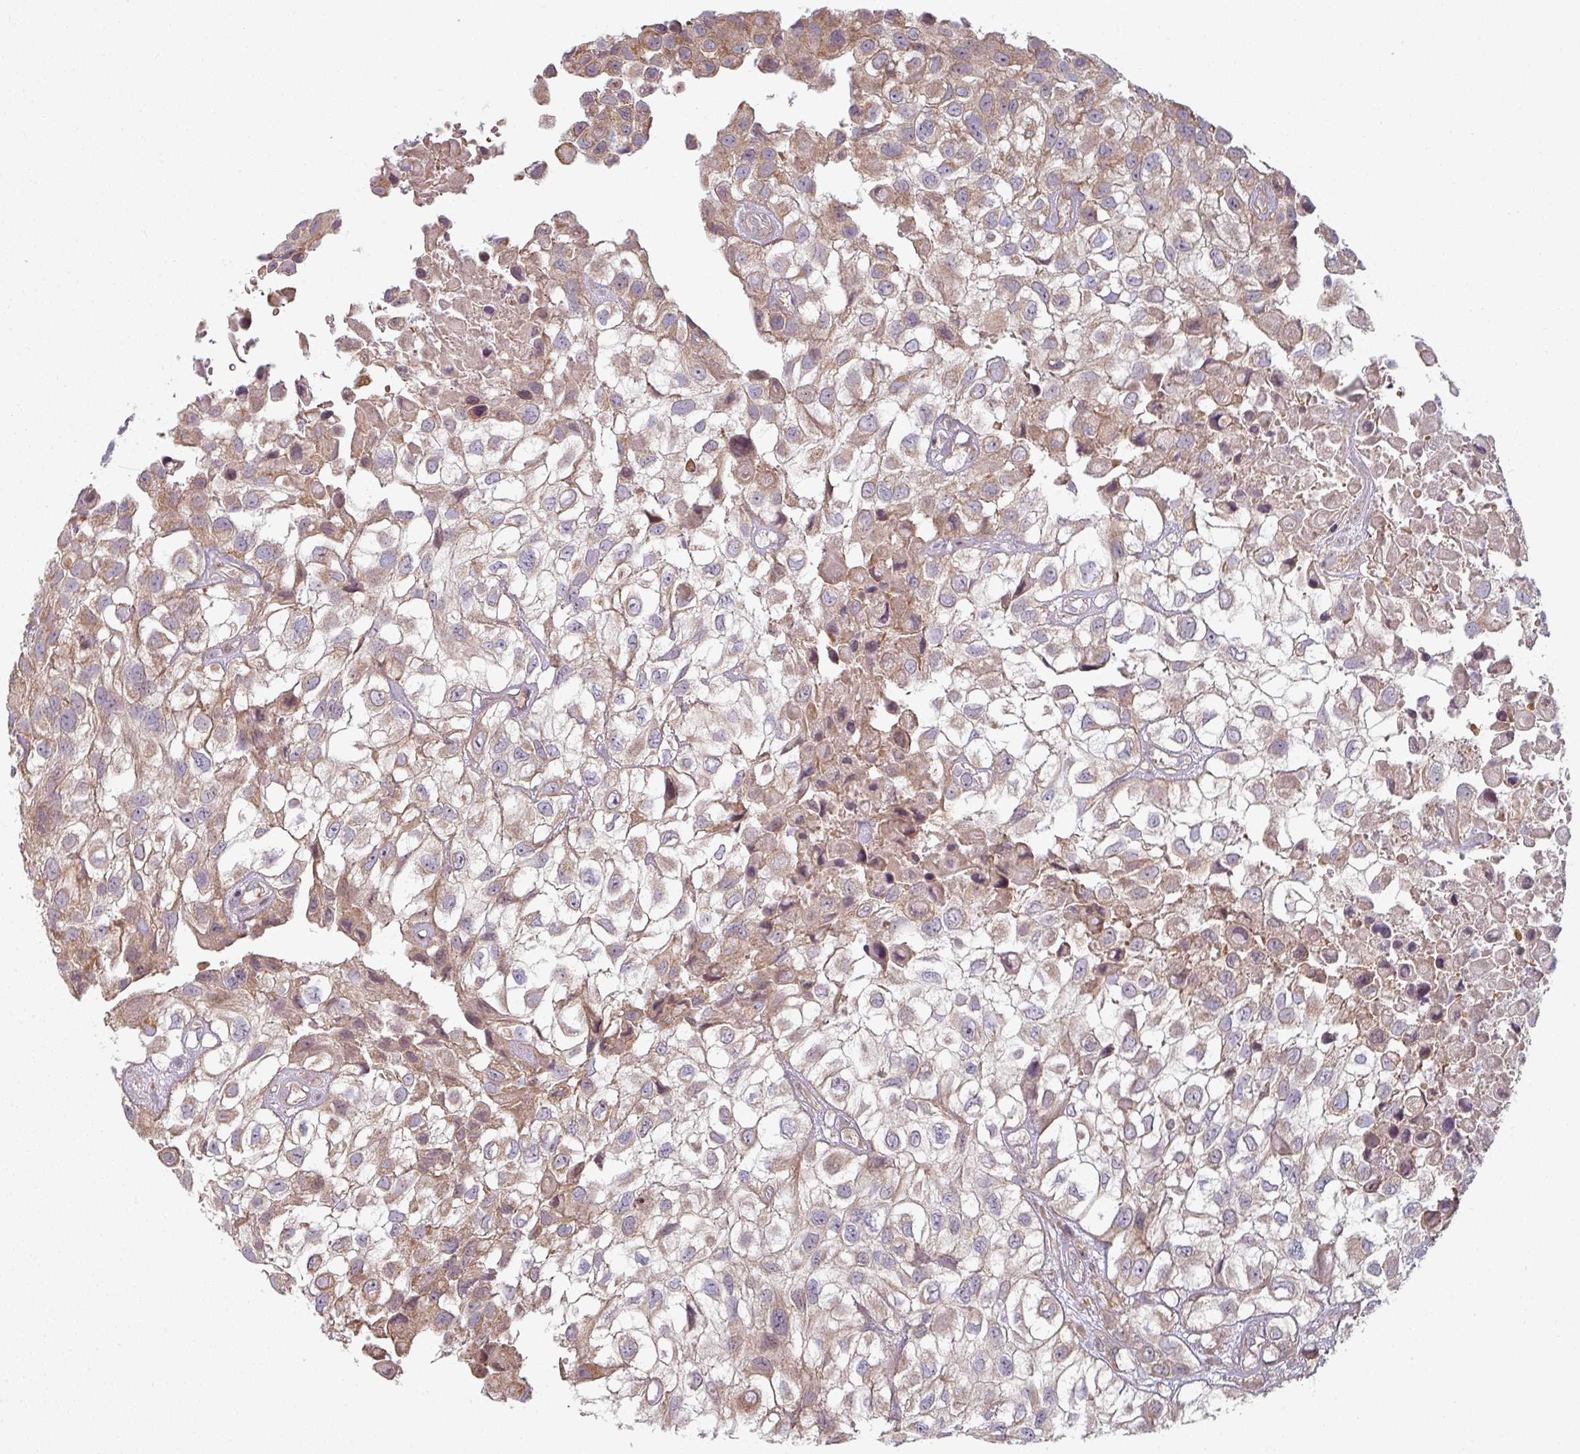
{"staining": {"intensity": "moderate", "quantity": "25%-75%", "location": "cytoplasmic/membranous"}, "tissue": "urothelial cancer", "cell_type": "Tumor cells", "image_type": "cancer", "snomed": [{"axis": "morphology", "description": "Urothelial carcinoma, High grade"}, {"axis": "topography", "description": "Urinary bladder"}], "caption": "DAB immunohistochemical staining of urothelial carcinoma (high-grade) displays moderate cytoplasmic/membranous protein staining in approximately 25%-75% of tumor cells. (DAB (3,3'-diaminobenzidine) IHC with brightfield microscopy, high magnification).", "gene": "PLEKHJ1", "patient": {"sex": "male", "age": 56}}